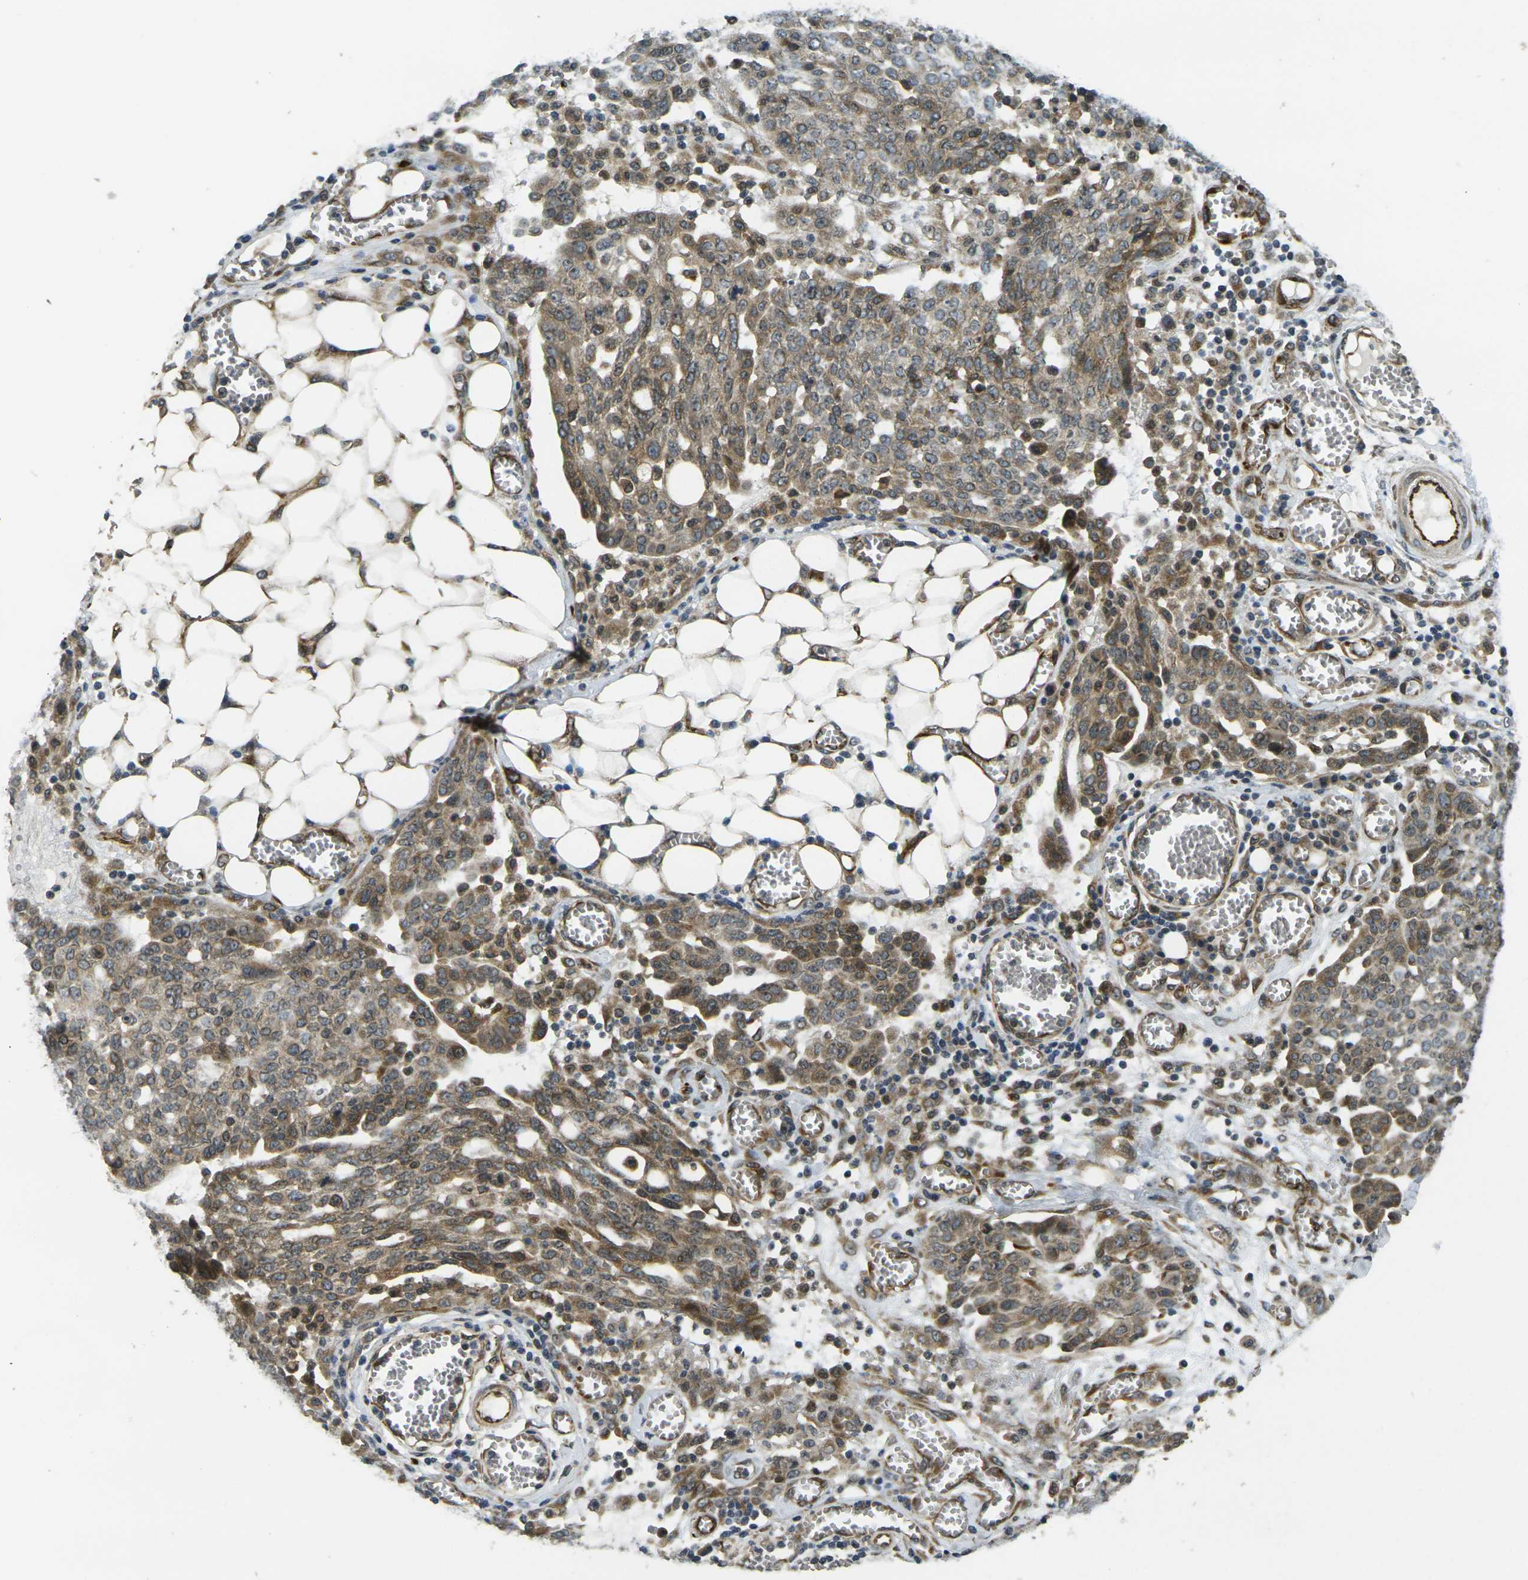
{"staining": {"intensity": "moderate", "quantity": "<25%", "location": "cytoplasmic/membranous"}, "tissue": "ovarian cancer", "cell_type": "Tumor cells", "image_type": "cancer", "snomed": [{"axis": "morphology", "description": "Cystadenocarcinoma, serous, NOS"}, {"axis": "topography", "description": "Soft tissue"}, {"axis": "topography", "description": "Ovary"}], "caption": "High-power microscopy captured an immunohistochemistry photomicrograph of ovarian cancer (serous cystadenocarcinoma), revealing moderate cytoplasmic/membranous positivity in approximately <25% of tumor cells.", "gene": "FUT11", "patient": {"sex": "female", "age": 57}}